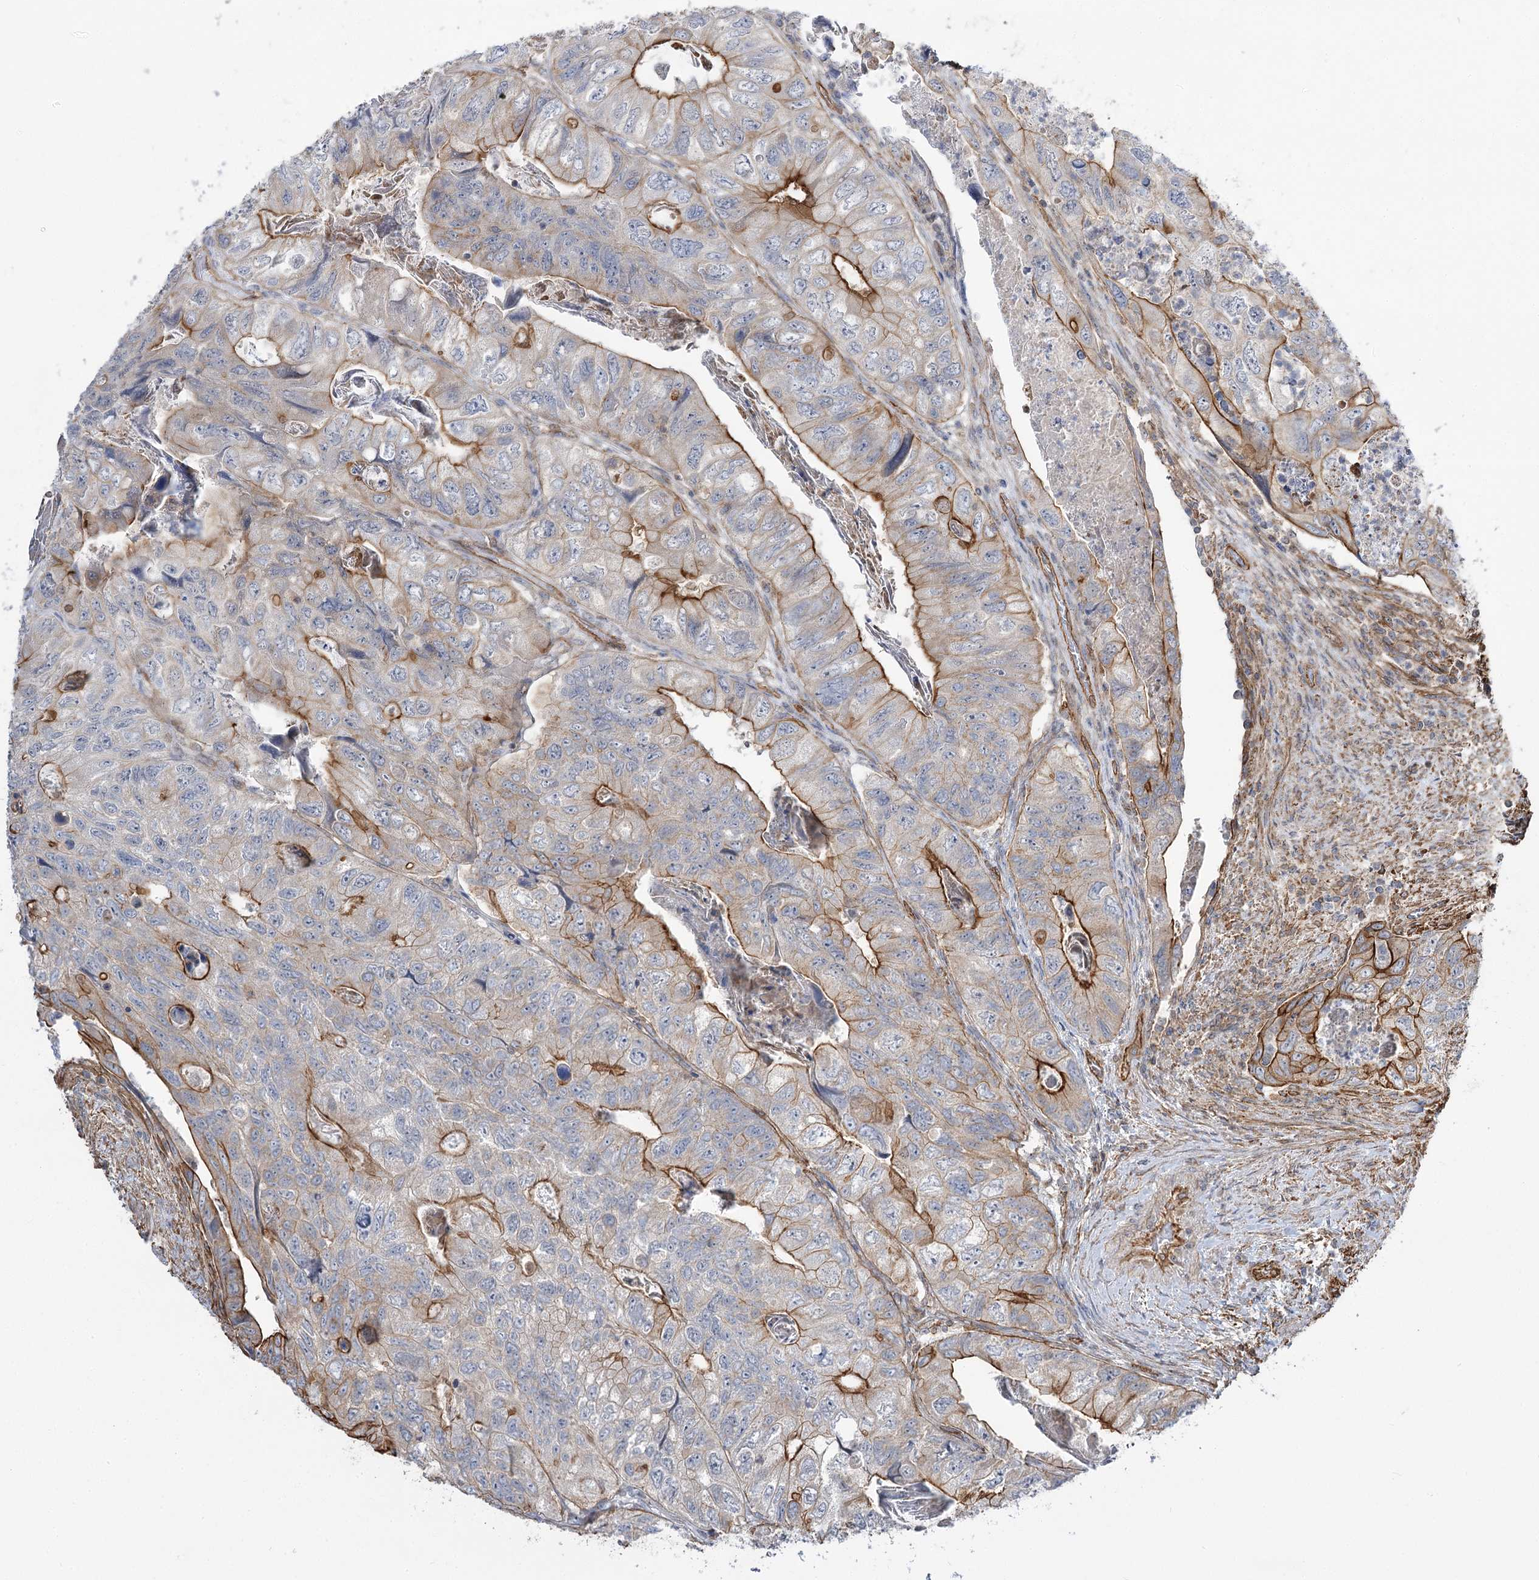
{"staining": {"intensity": "moderate", "quantity": "25%-75%", "location": "cytoplasmic/membranous"}, "tissue": "colorectal cancer", "cell_type": "Tumor cells", "image_type": "cancer", "snomed": [{"axis": "morphology", "description": "Adenocarcinoma, NOS"}, {"axis": "topography", "description": "Rectum"}], "caption": "This histopathology image reveals colorectal cancer (adenocarcinoma) stained with immunohistochemistry to label a protein in brown. The cytoplasmic/membranous of tumor cells show moderate positivity for the protein. Nuclei are counter-stained blue.", "gene": "SH3BP5L", "patient": {"sex": "male", "age": 63}}